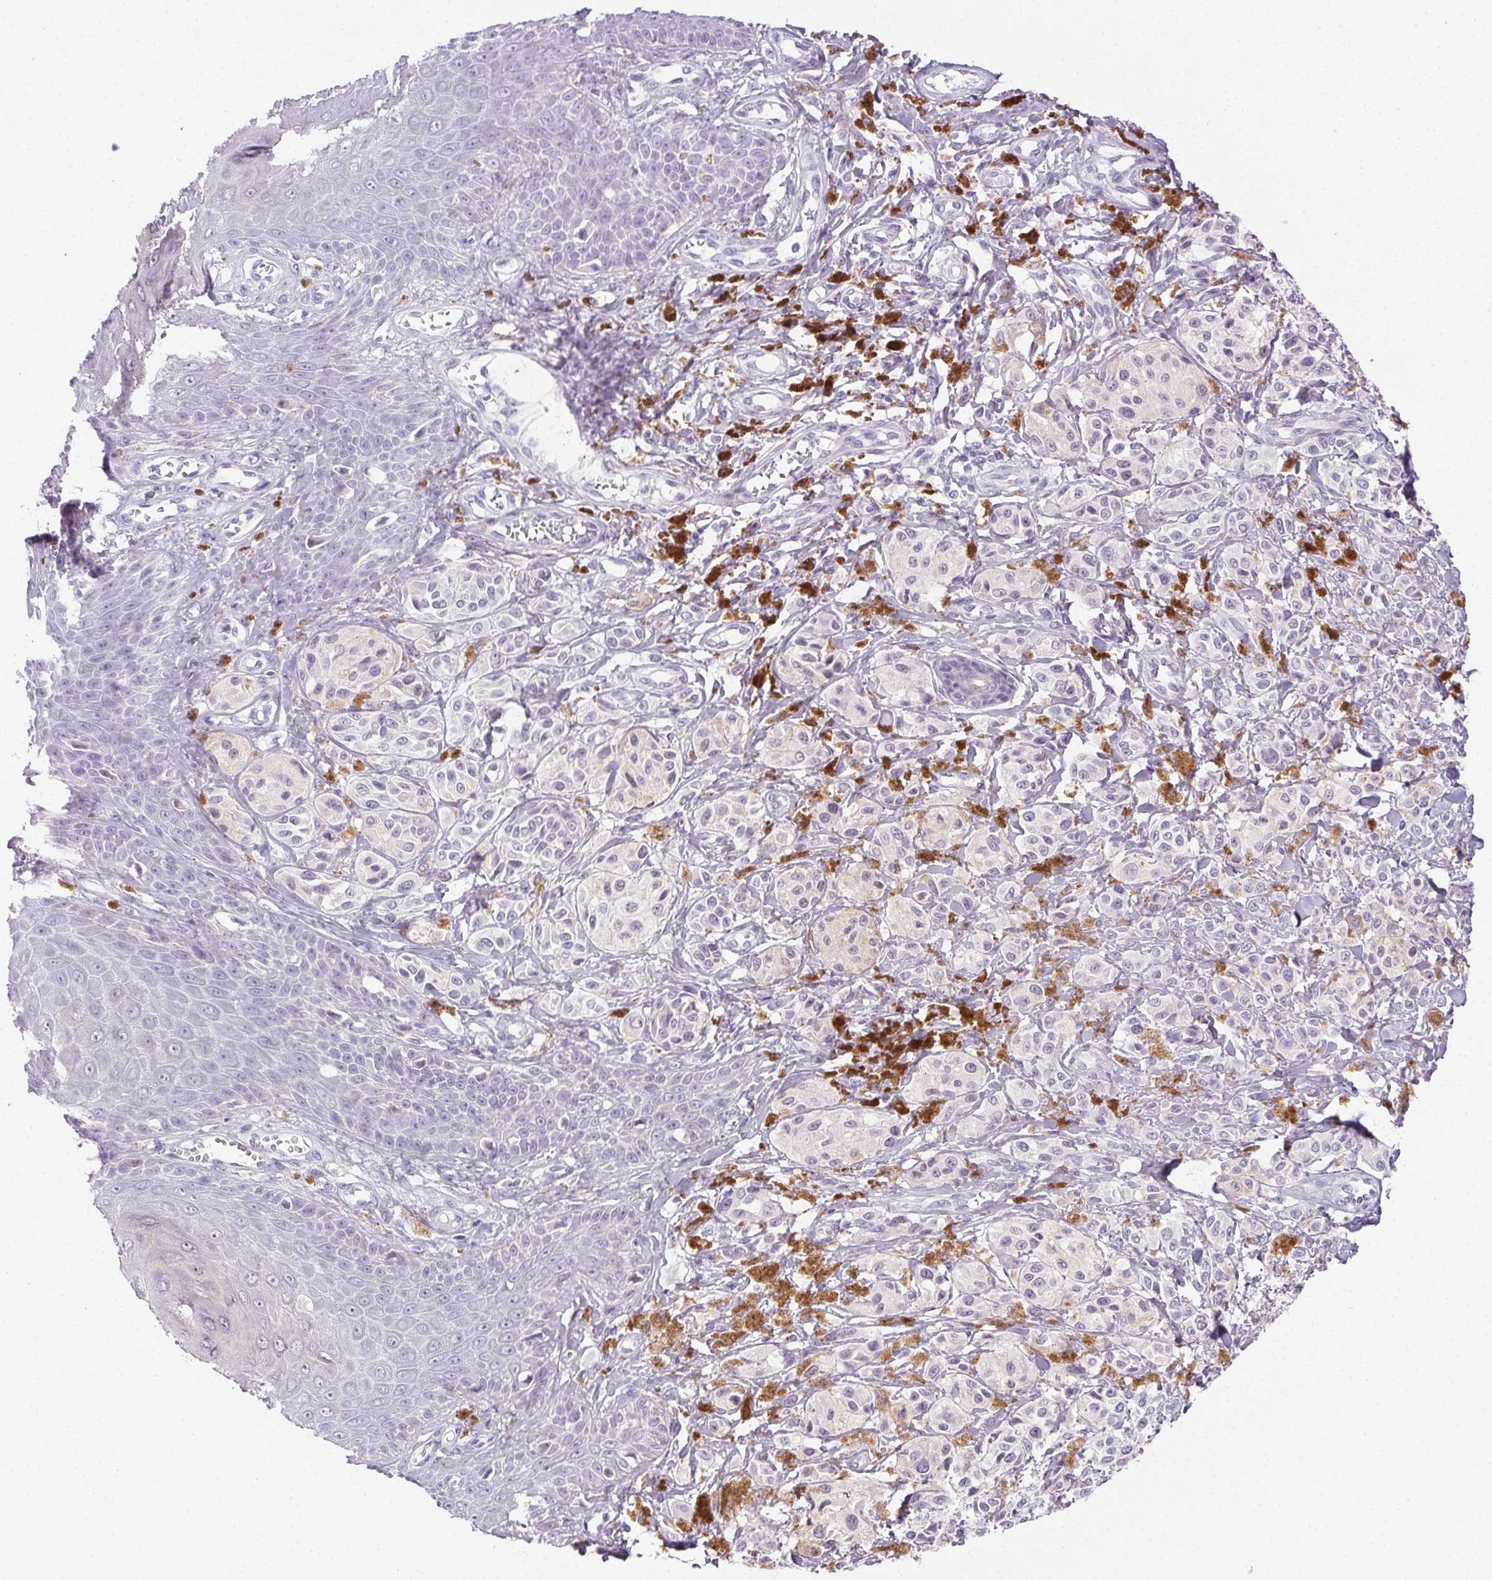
{"staining": {"intensity": "negative", "quantity": "none", "location": "none"}, "tissue": "melanoma", "cell_type": "Tumor cells", "image_type": "cancer", "snomed": [{"axis": "morphology", "description": "Malignant melanoma, NOS"}, {"axis": "topography", "description": "Skin"}], "caption": "Immunohistochemistry micrograph of melanoma stained for a protein (brown), which exhibits no staining in tumor cells. (DAB IHC, high magnification).", "gene": "C20orf85", "patient": {"sex": "female", "age": 80}}